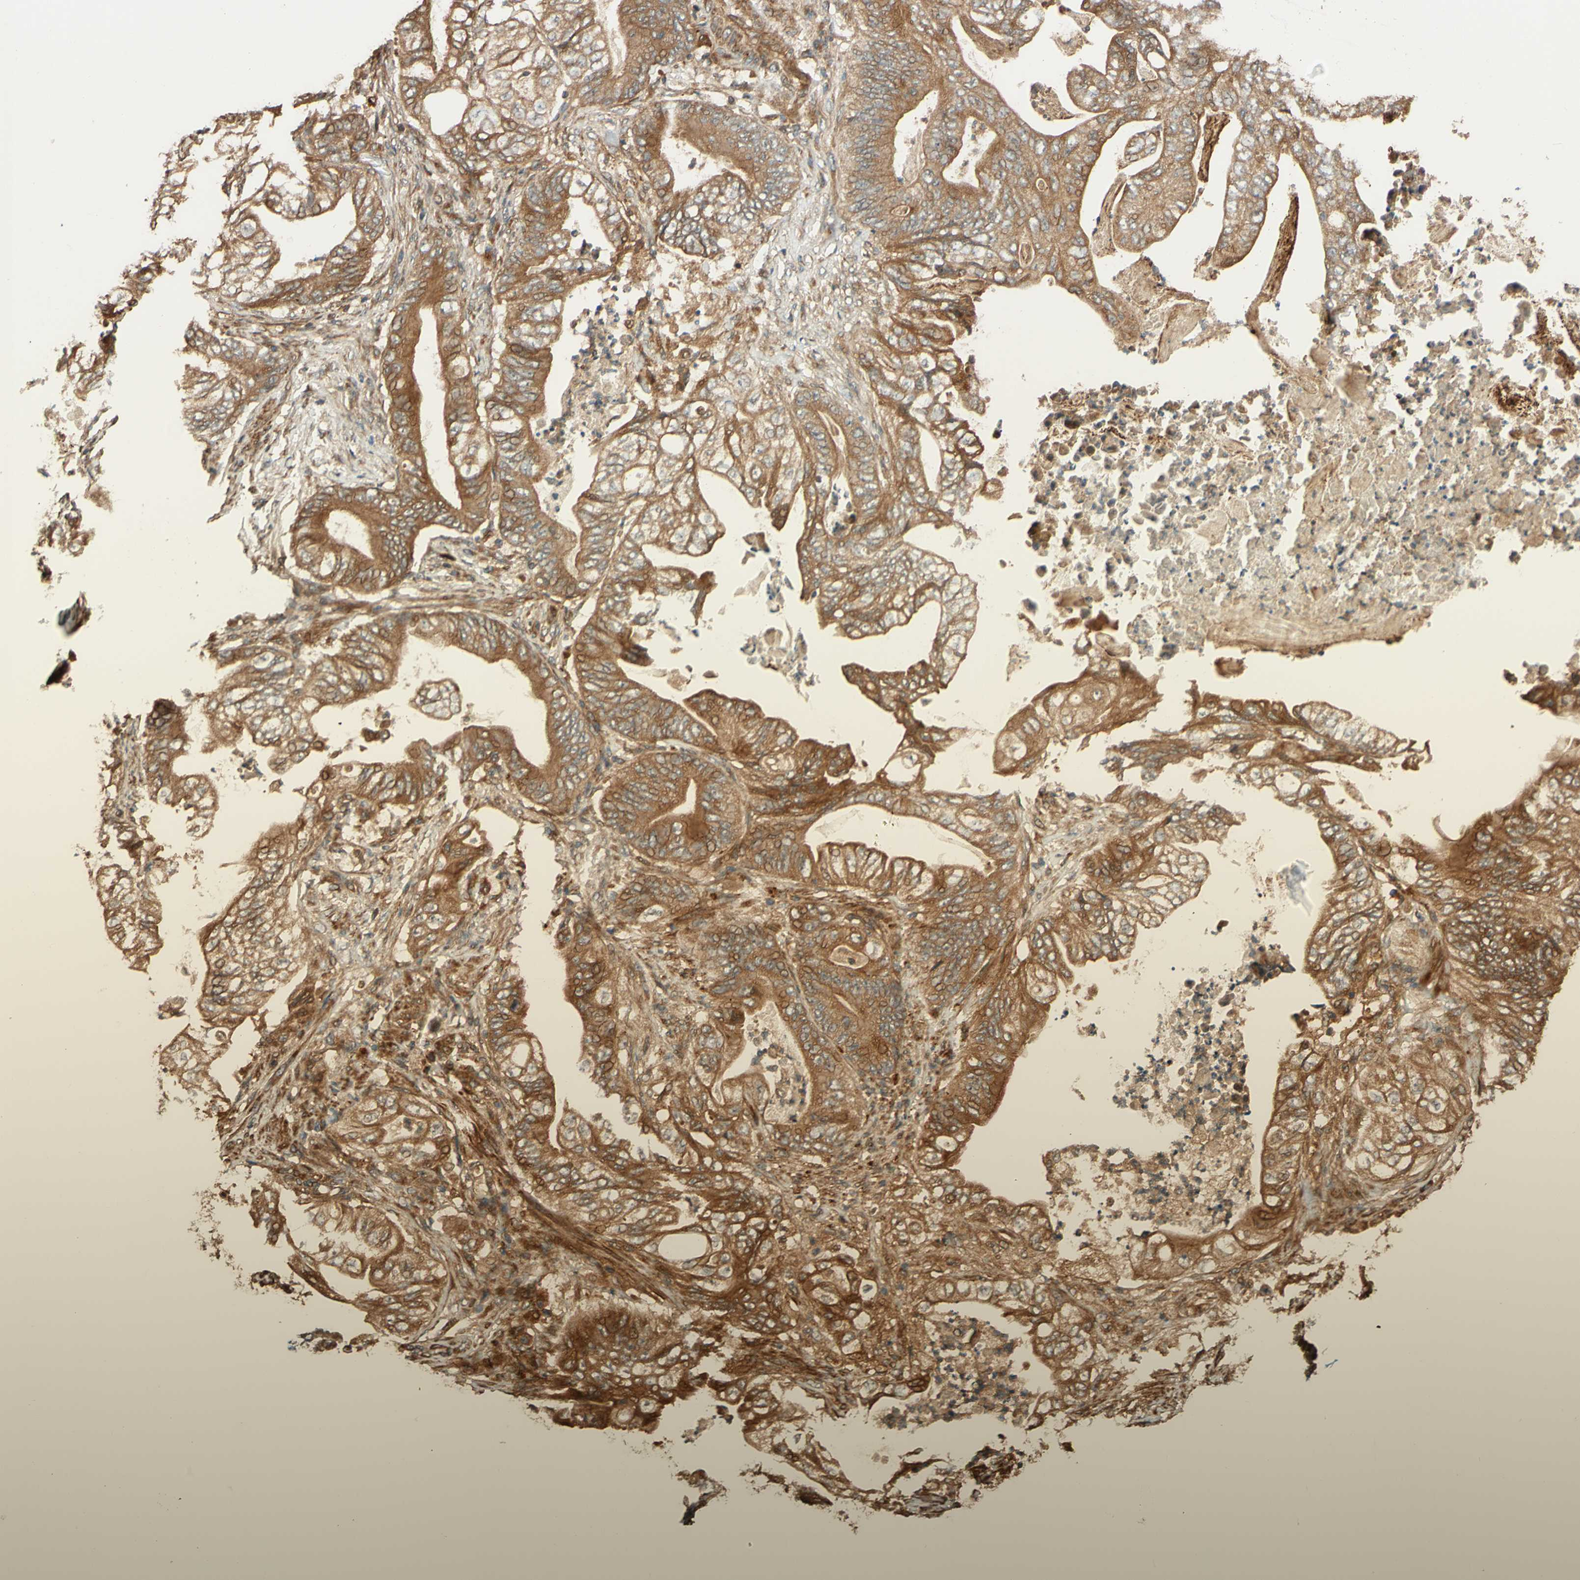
{"staining": {"intensity": "moderate", "quantity": ">75%", "location": "cytoplasmic/membranous"}, "tissue": "stomach cancer", "cell_type": "Tumor cells", "image_type": "cancer", "snomed": [{"axis": "morphology", "description": "Adenocarcinoma, NOS"}, {"axis": "topography", "description": "Stomach"}], "caption": "DAB (3,3'-diaminobenzidine) immunohistochemical staining of human stomach cancer (adenocarcinoma) demonstrates moderate cytoplasmic/membranous protein expression in about >75% of tumor cells. Immunohistochemistry (ihc) stains the protein in brown and the nuclei are stained blue.", "gene": "RNF19A", "patient": {"sex": "female", "age": 73}}